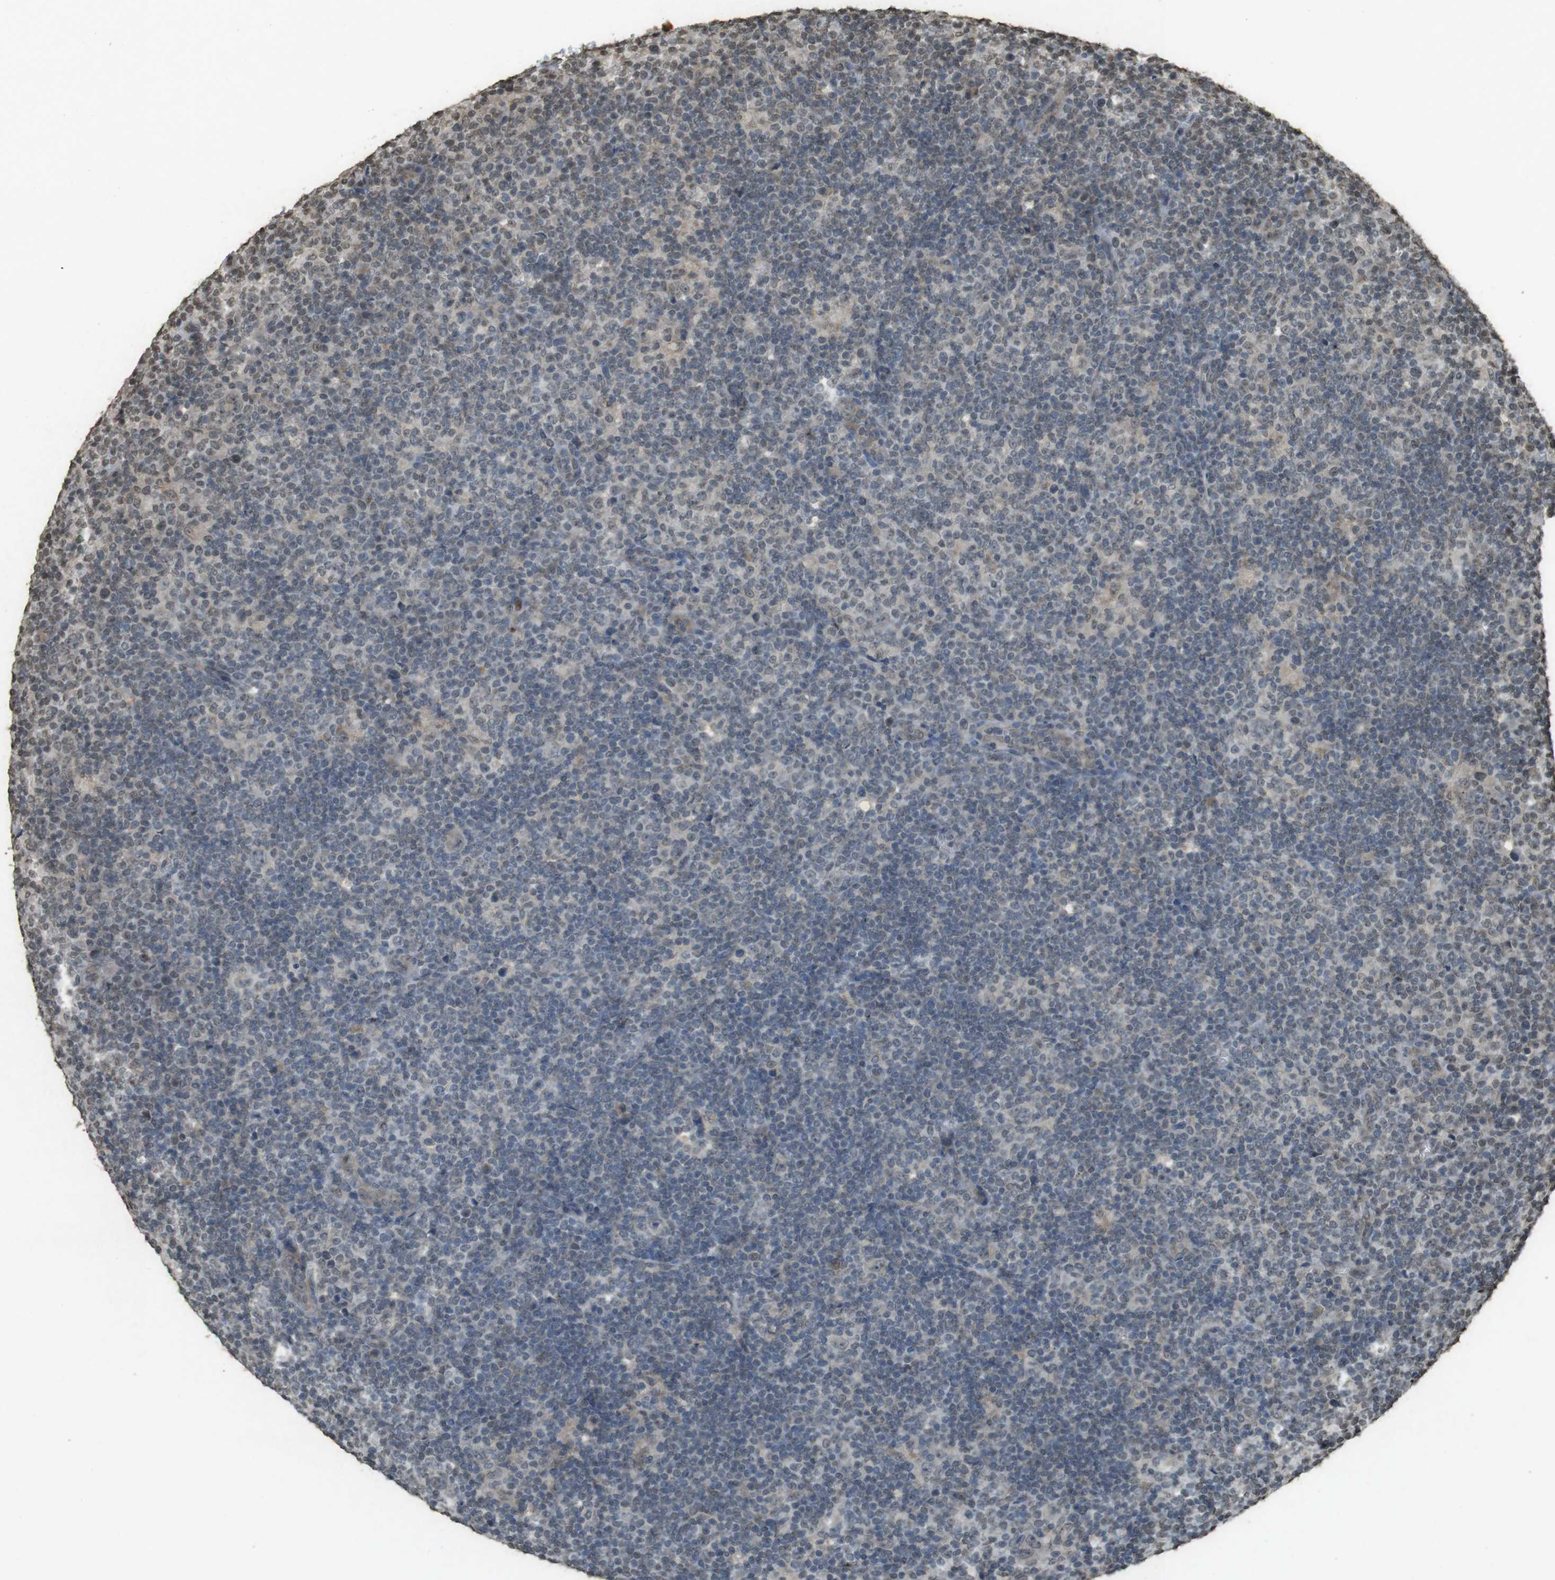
{"staining": {"intensity": "weak", "quantity": "<25%", "location": "nuclear"}, "tissue": "lymphoma", "cell_type": "Tumor cells", "image_type": "cancer", "snomed": [{"axis": "morphology", "description": "Hodgkin's disease, NOS"}, {"axis": "topography", "description": "Lymph node"}], "caption": "The IHC image has no significant positivity in tumor cells of Hodgkin's disease tissue.", "gene": "ORC4", "patient": {"sex": "female", "age": 57}}